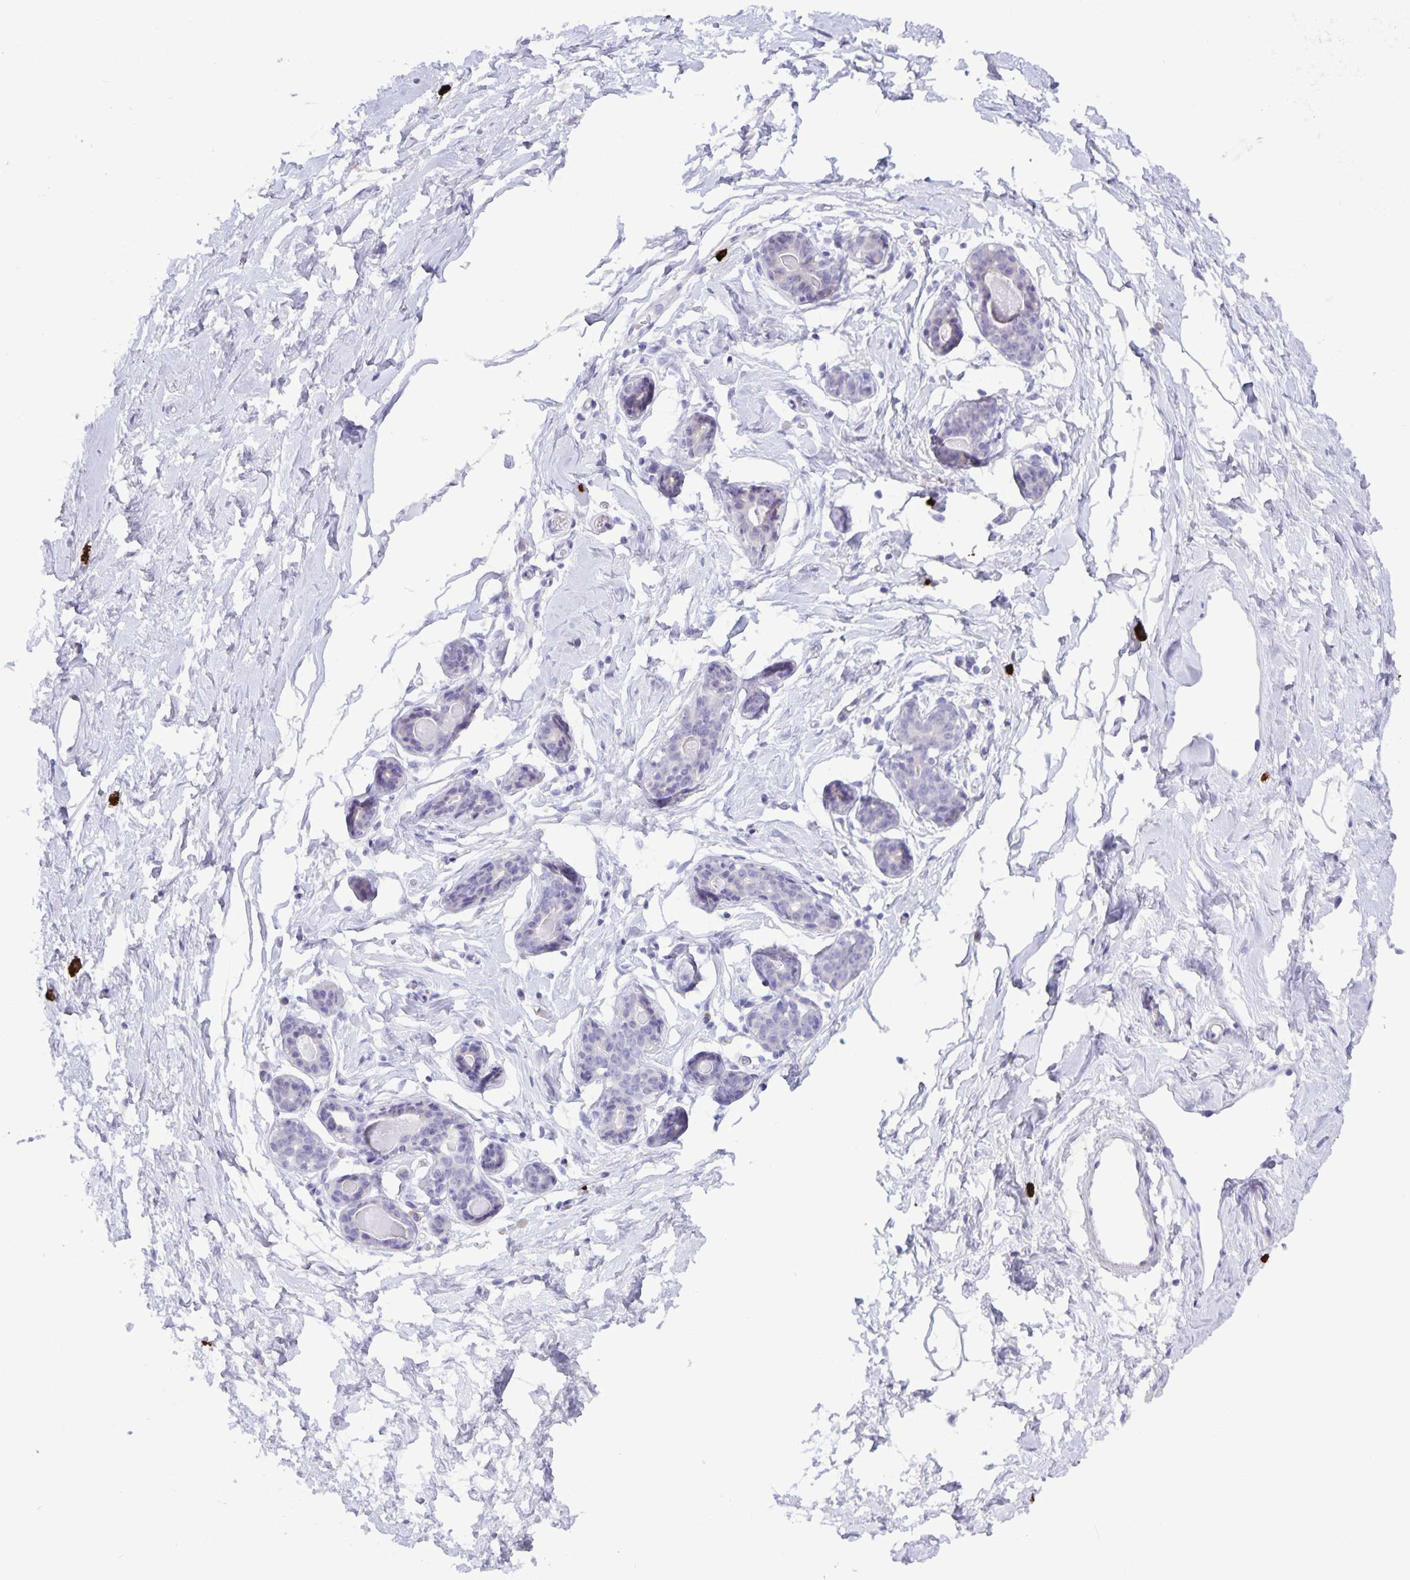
{"staining": {"intensity": "negative", "quantity": "none", "location": "none"}, "tissue": "breast", "cell_type": "Adipocytes", "image_type": "normal", "snomed": [{"axis": "morphology", "description": "Normal tissue, NOS"}, {"axis": "topography", "description": "Breast"}], "caption": "Immunohistochemistry (IHC) micrograph of unremarkable breast: human breast stained with DAB (3,3'-diaminobenzidine) displays no significant protein expression in adipocytes. (DAB IHC with hematoxylin counter stain).", "gene": "IBTK", "patient": {"sex": "female", "age": 45}}